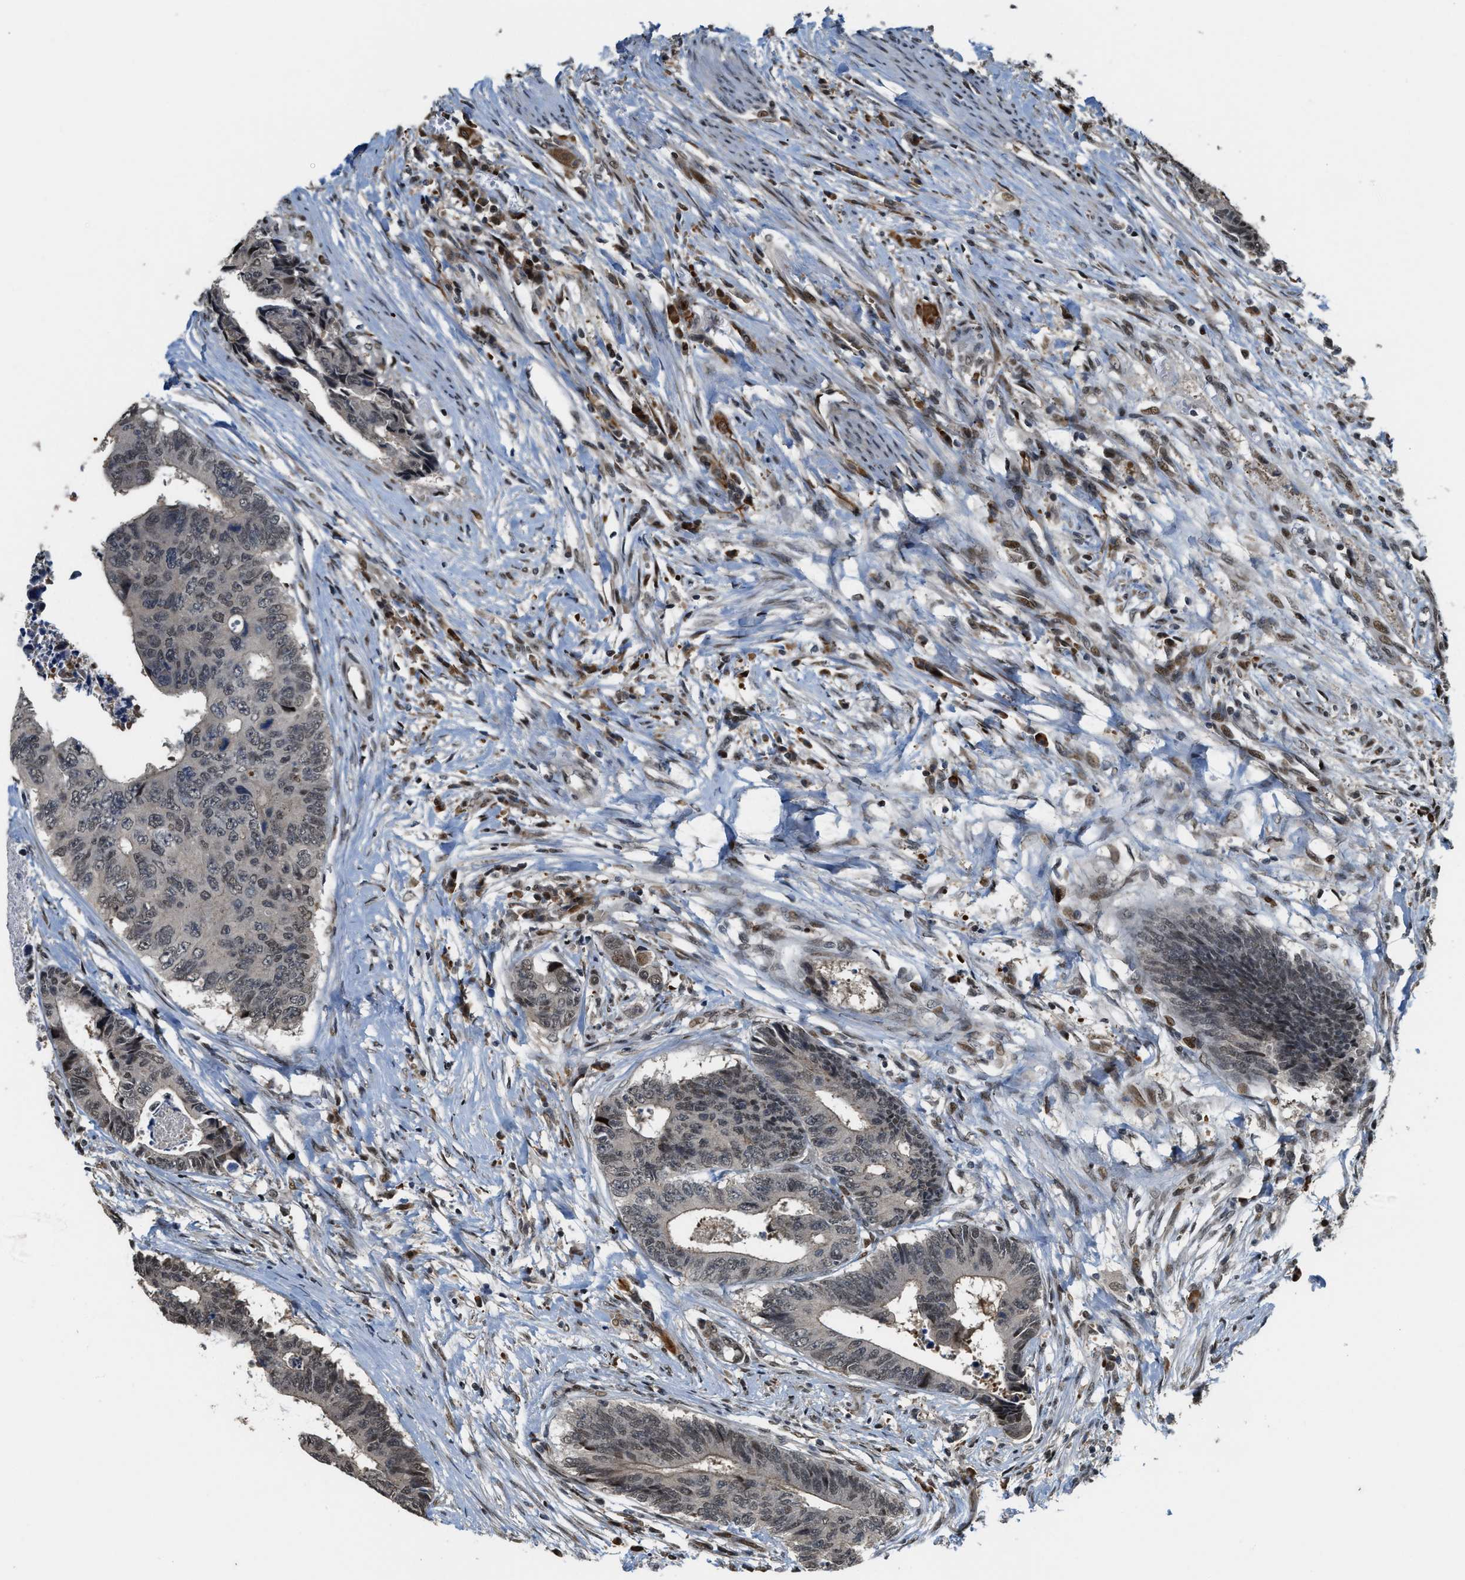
{"staining": {"intensity": "weak", "quantity": "25%-75%", "location": "nuclear"}, "tissue": "colorectal cancer", "cell_type": "Tumor cells", "image_type": "cancer", "snomed": [{"axis": "morphology", "description": "Adenocarcinoma, NOS"}, {"axis": "topography", "description": "Rectum"}], "caption": "The photomicrograph displays staining of colorectal adenocarcinoma, revealing weak nuclear protein positivity (brown color) within tumor cells. (IHC, brightfield microscopy, high magnification).", "gene": "SERTAD2", "patient": {"sex": "male", "age": 84}}